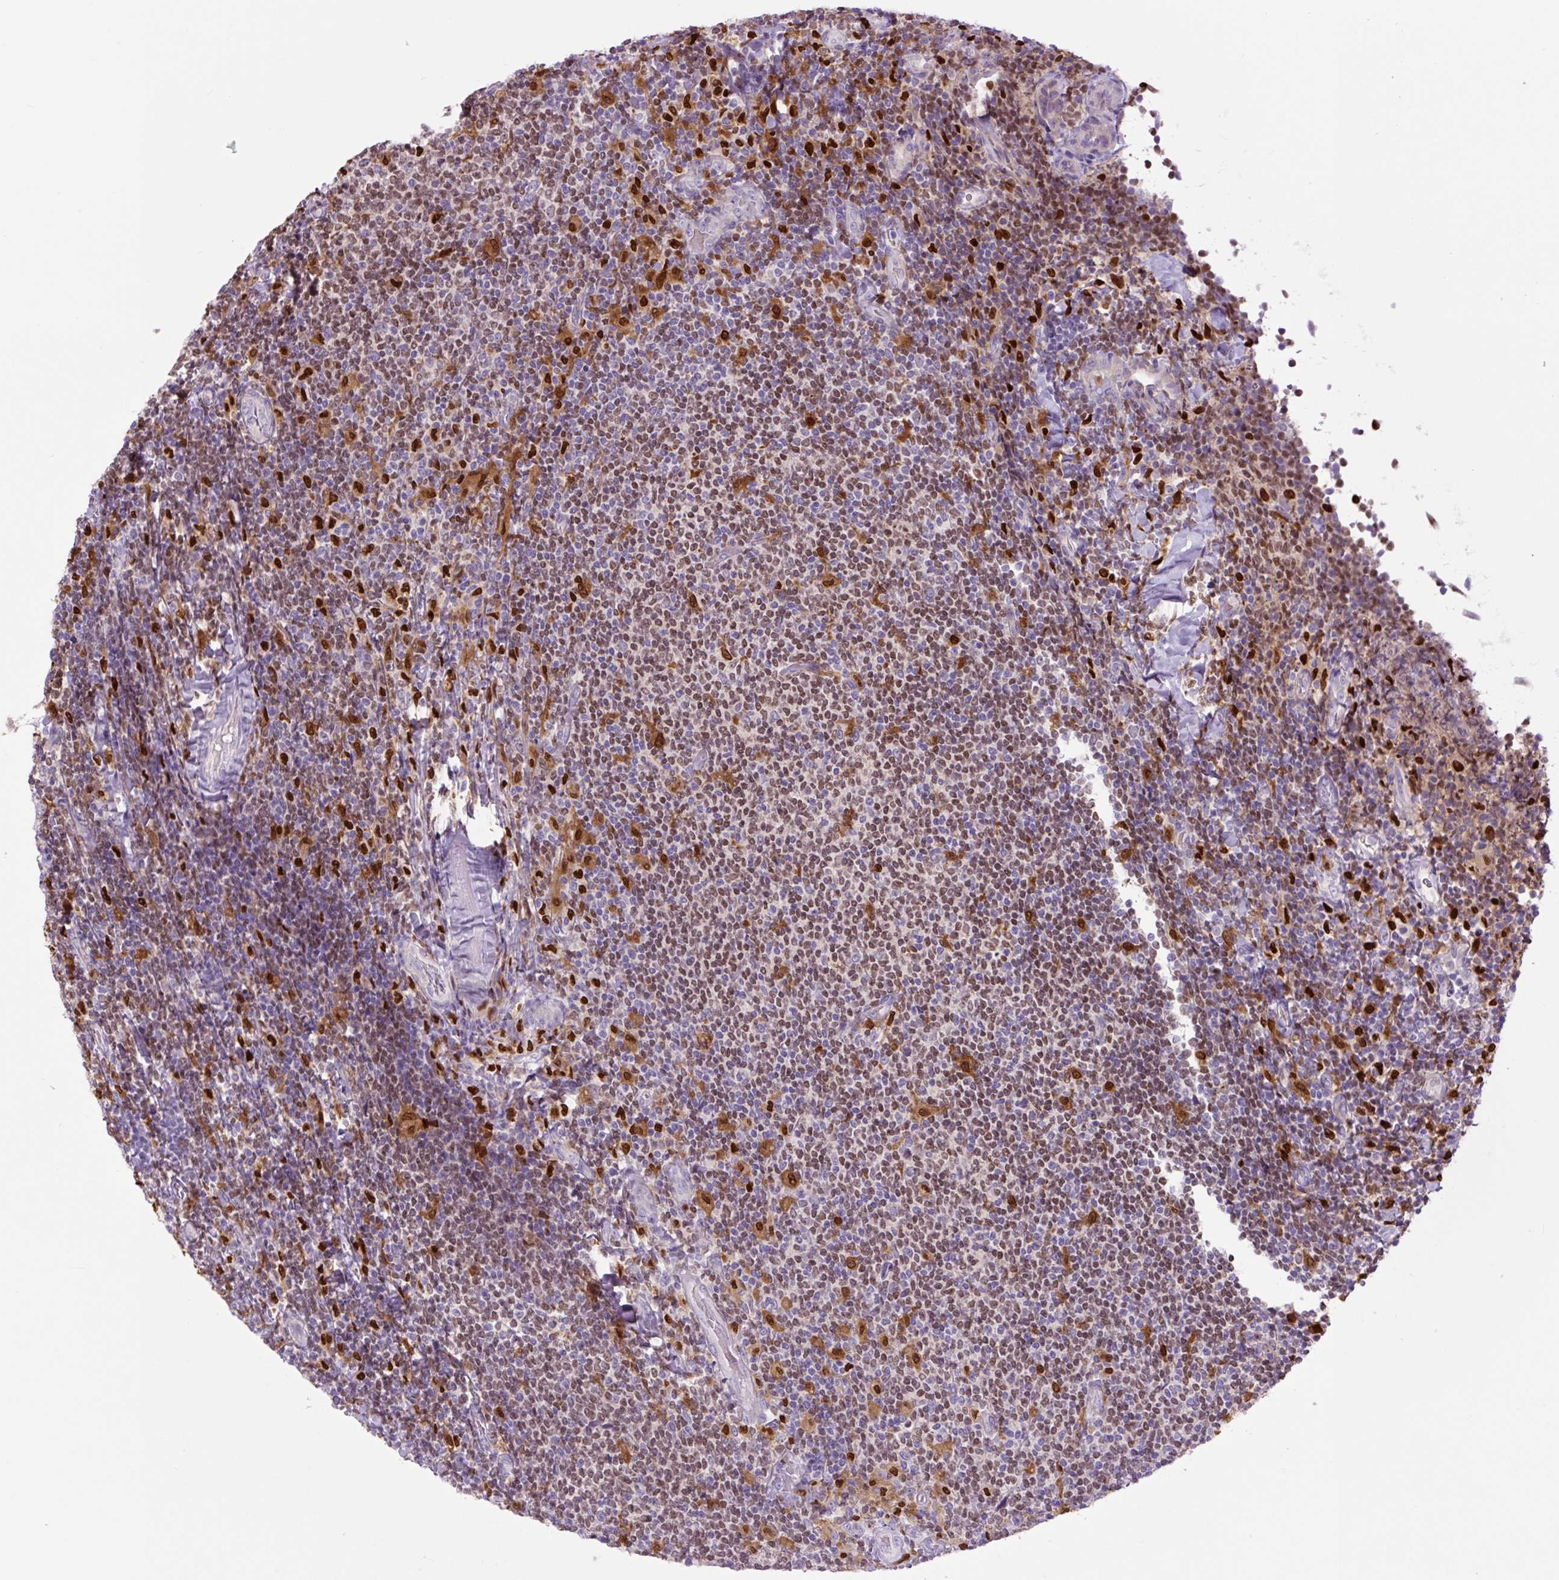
{"staining": {"intensity": "moderate", "quantity": ">75%", "location": "nuclear"}, "tissue": "lymphoma", "cell_type": "Tumor cells", "image_type": "cancer", "snomed": [{"axis": "morphology", "description": "Malignant lymphoma, non-Hodgkin's type, Low grade"}, {"axis": "topography", "description": "Lymph node"}], "caption": "Immunohistochemical staining of lymphoma shows medium levels of moderate nuclear protein positivity in approximately >75% of tumor cells.", "gene": "SPI1", "patient": {"sex": "male", "age": 52}}